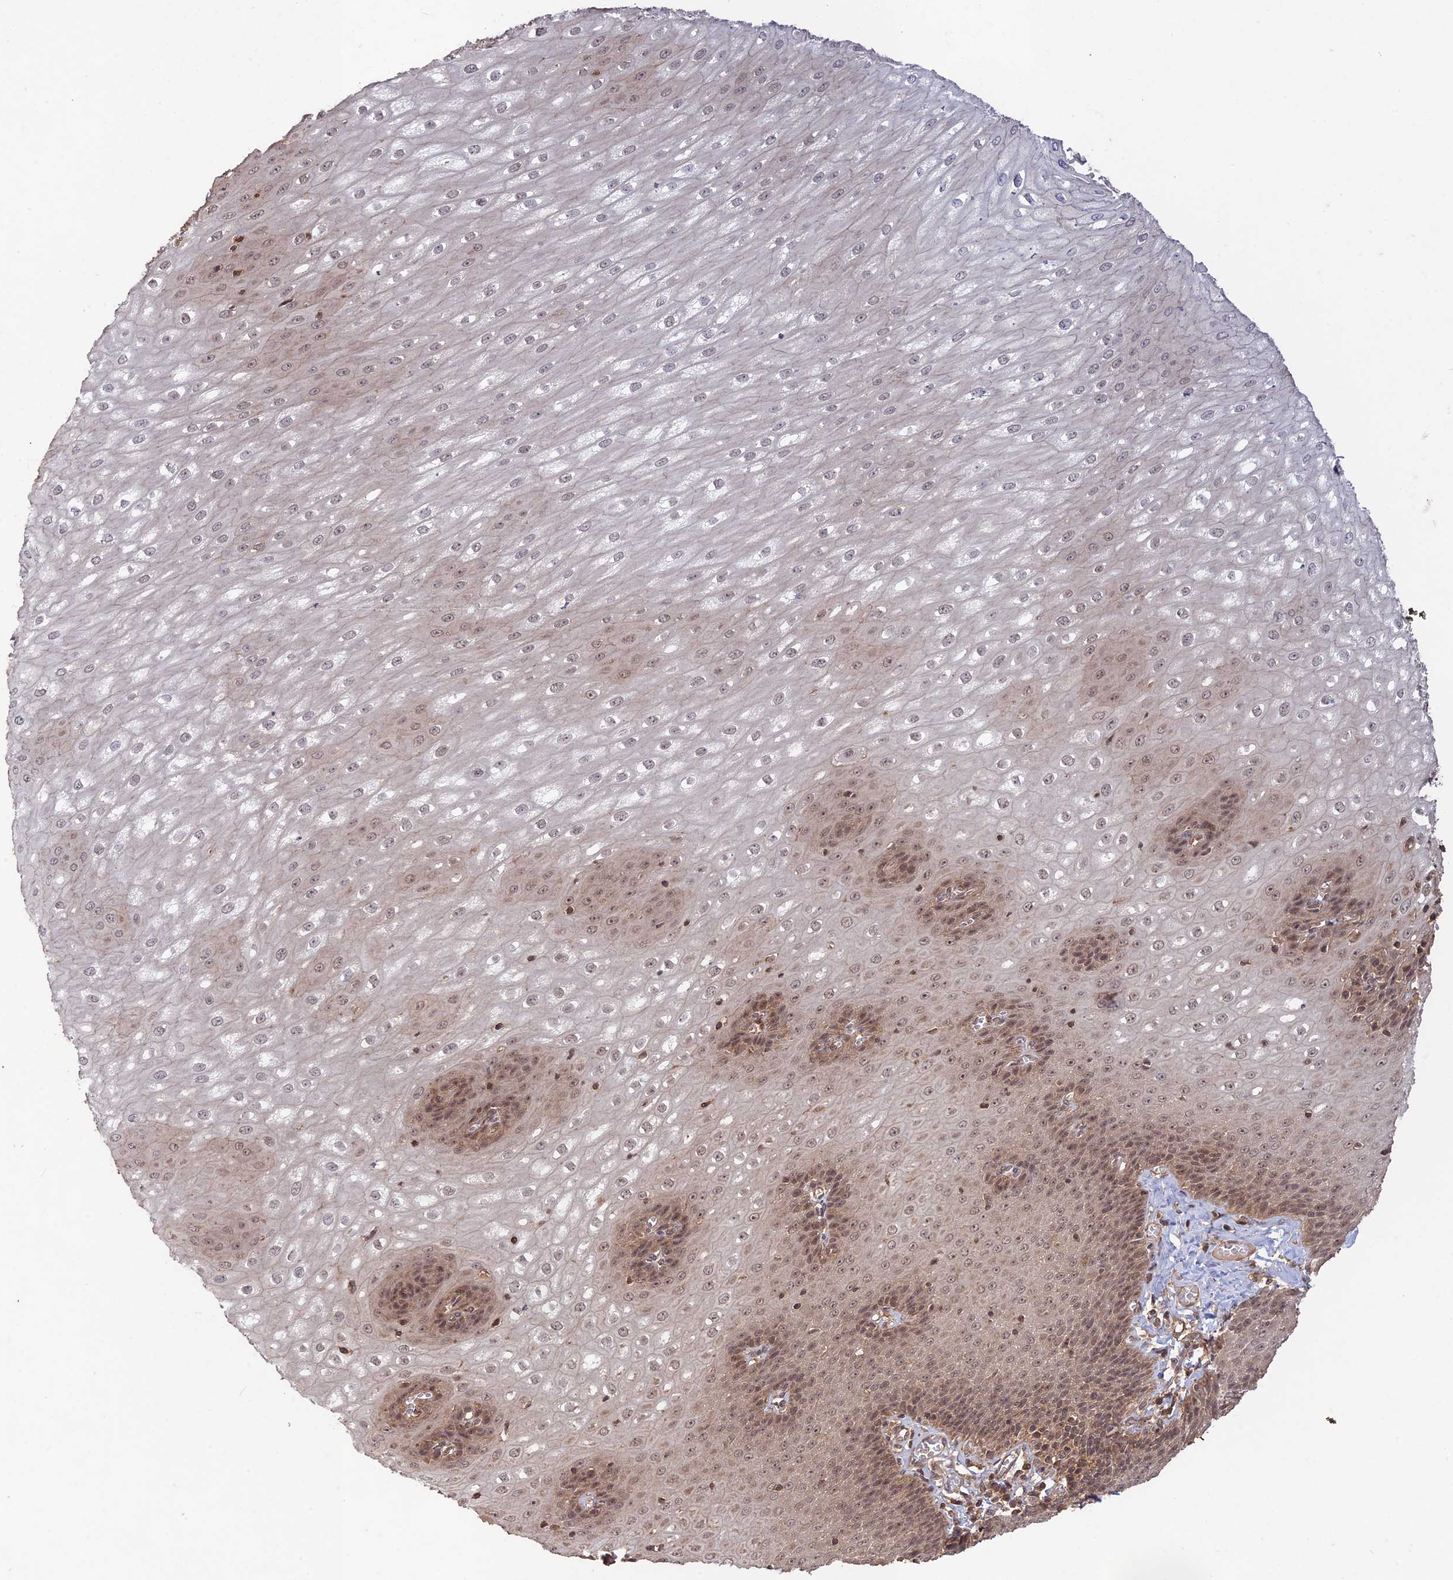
{"staining": {"intensity": "moderate", "quantity": "25%-75%", "location": "cytoplasmic/membranous,nuclear"}, "tissue": "esophagus", "cell_type": "Squamous epithelial cells", "image_type": "normal", "snomed": [{"axis": "morphology", "description": "Normal tissue, NOS"}, {"axis": "topography", "description": "Esophagus"}], "caption": "Esophagus stained with immunohistochemistry (IHC) shows moderate cytoplasmic/membranous,nuclear expression in approximately 25%-75% of squamous epithelial cells.", "gene": "CCDC174", "patient": {"sex": "male", "age": 60}}